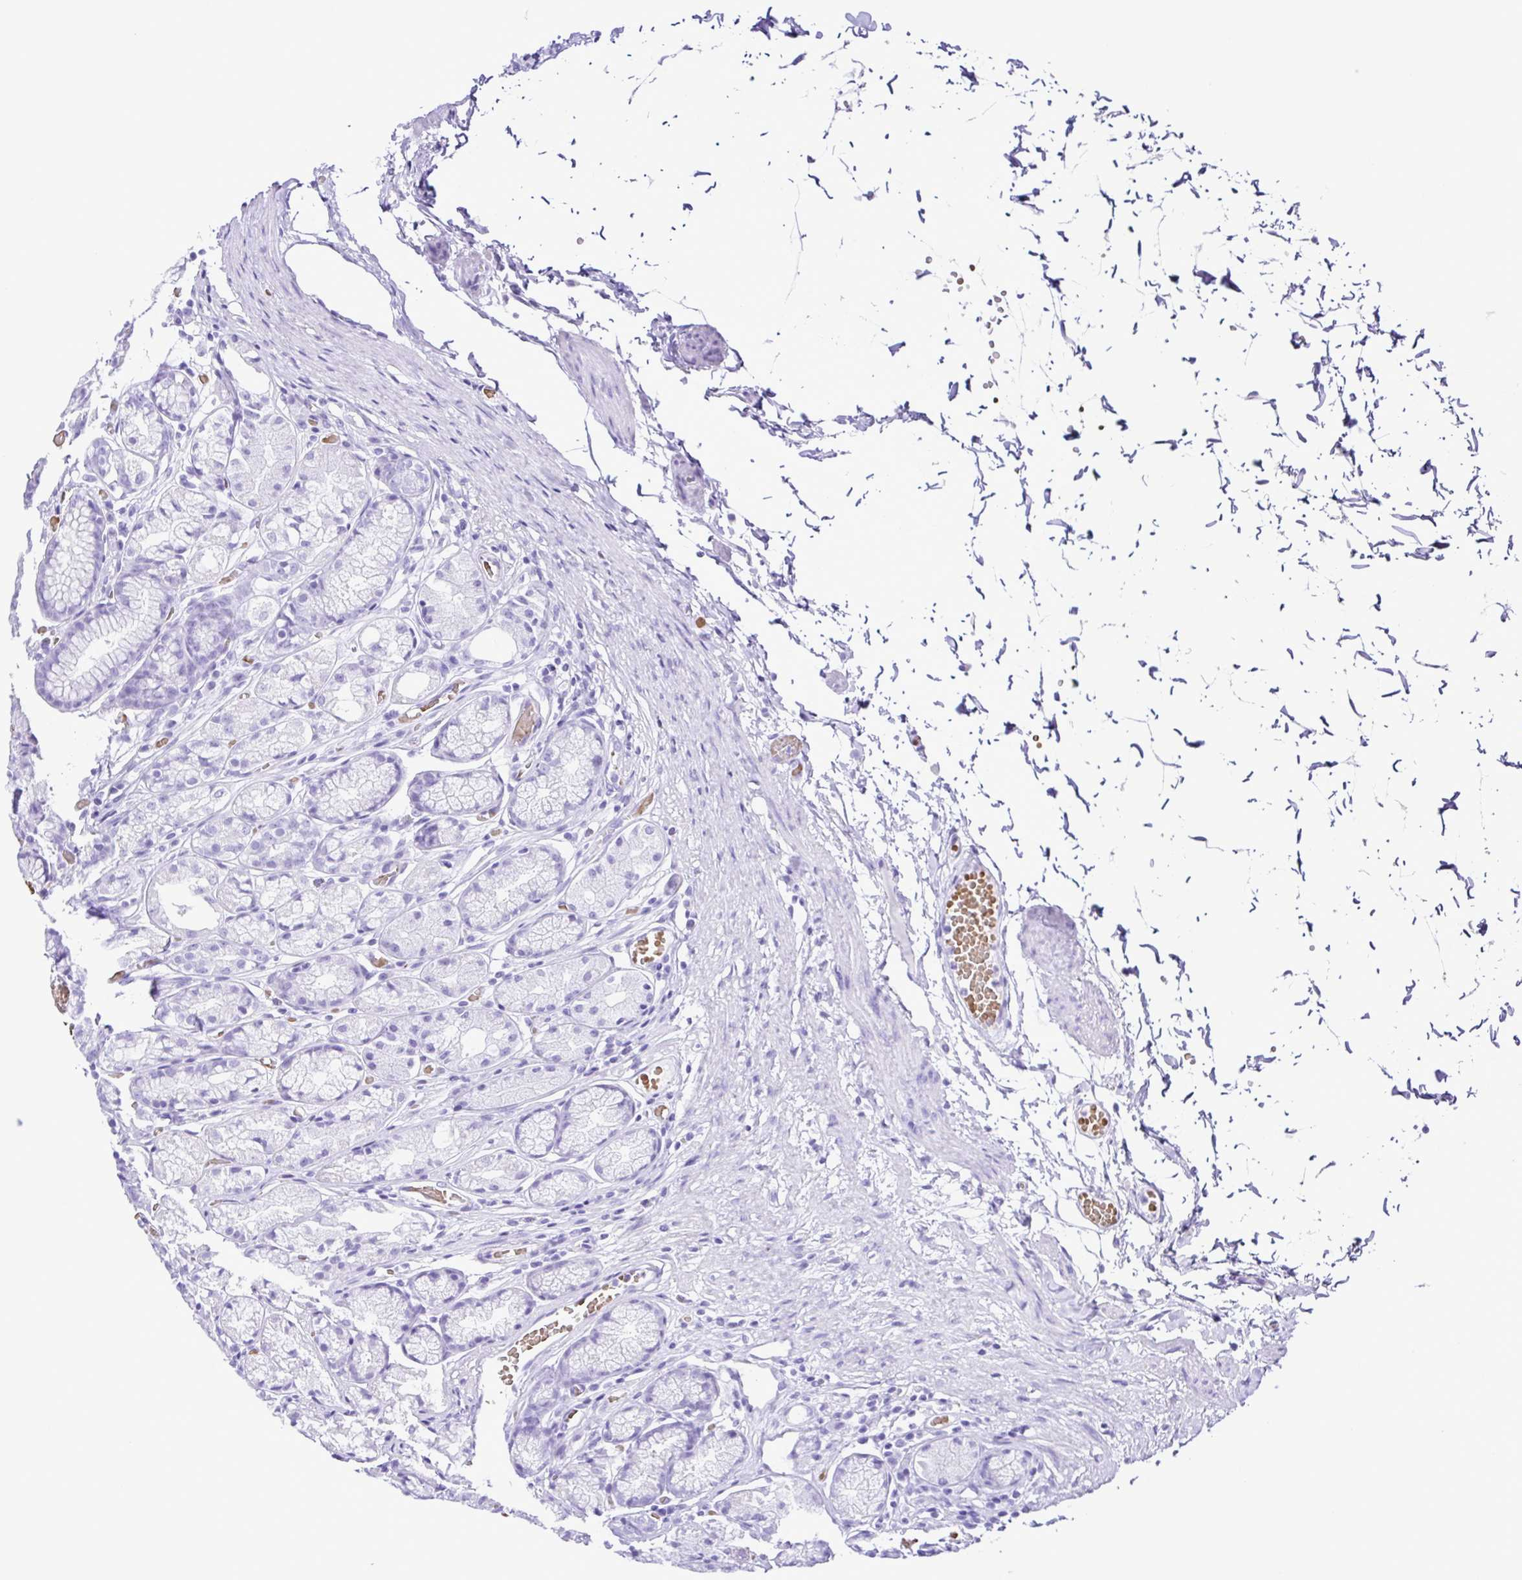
{"staining": {"intensity": "negative", "quantity": "none", "location": "none"}, "tissue": "stomach", "cell_type": "Glandular cells", "image_type": "normal", "snomed": [{"axis": "morphology", "description": "Normal tissue, NOS"}, {"axis": "topography", "description": "Stomach"}], "caption": "Glandular cells show no significant protein expression in unremarkable stomach. Brightfield microscopy of immunohistochemistry stained with DAB (brown) and hematoxylin (blue), captured at high magnification.", "gene": "SYT1", "patient": {"sex": "male", "age": 70}}